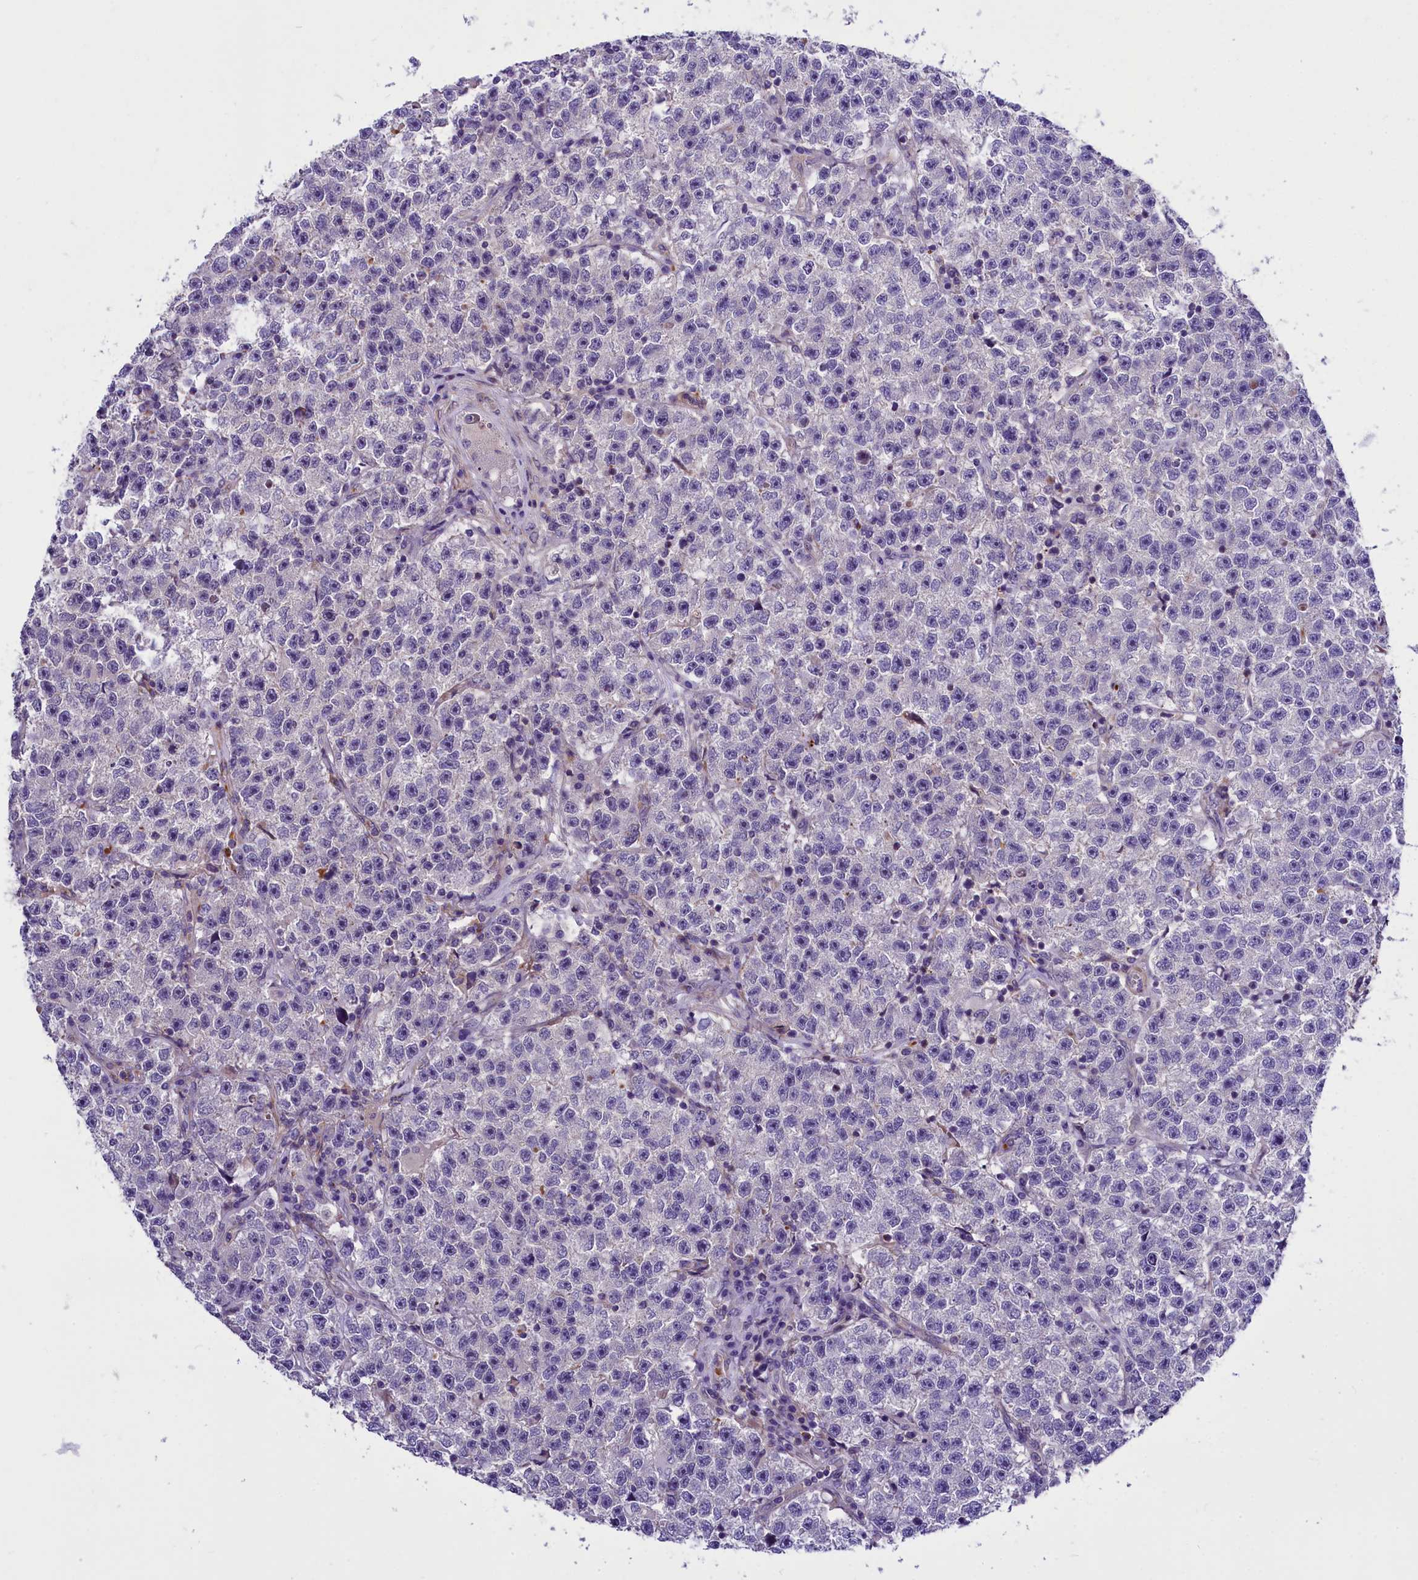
{"staining": {"intensity": "negative", "quantity": "none", "location": "none"}, "tissue": "testis cancer", "cell_type": "Tumor cells", "image_type": "cancer", "snomed": [{"axis": "morphology", "description": "Seminoma, NOS"}, {"axis": "topography", "description": "Testis"}], "caption": "This is an IHC photomicrograph of testis cancer (seminoma). There is no positivity in tumor cells.", "gene": "MED20", "patient": {"sex": "male", "age": 22}}